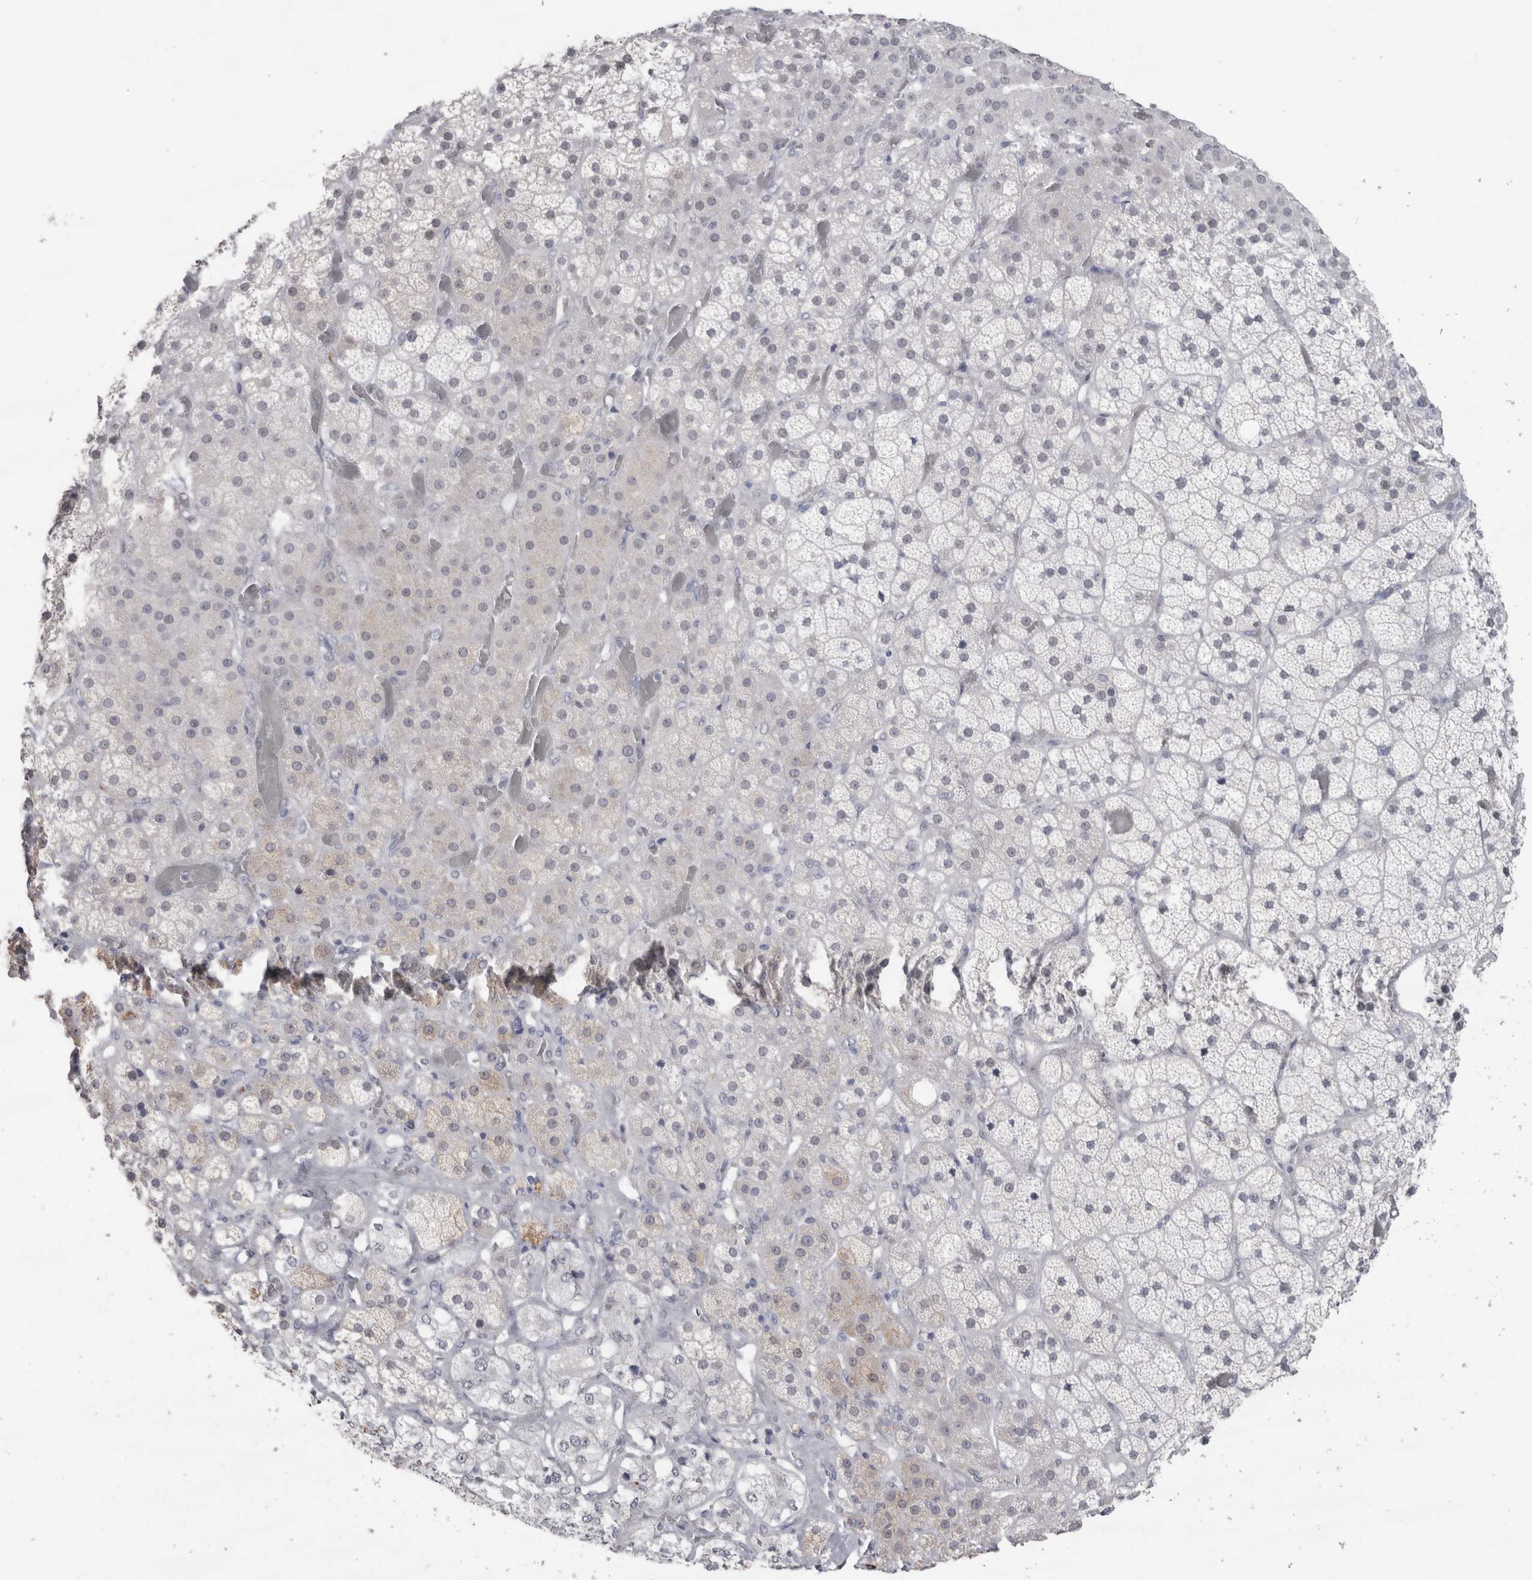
{"staining": {"intensity": "weak", "quantity": "<25%", "location": "cytoplasmic/membranous"}, "tissue": "adrenal gland", "cell_type": "Glandular cells", "image_type": "normal", "snomed": [{"axis": "morphology", "description": "Normal tissue, NOS"}, {"axis": "topography", "description": "Adrenal gland"}], "caption": "Protein analysis of normal adrenal gland demonstrates no significant staining in glandular cells. Nuclei are stained in blue.", "gene": "CDH17", "patient": {"sex": "male", "age": 57}}